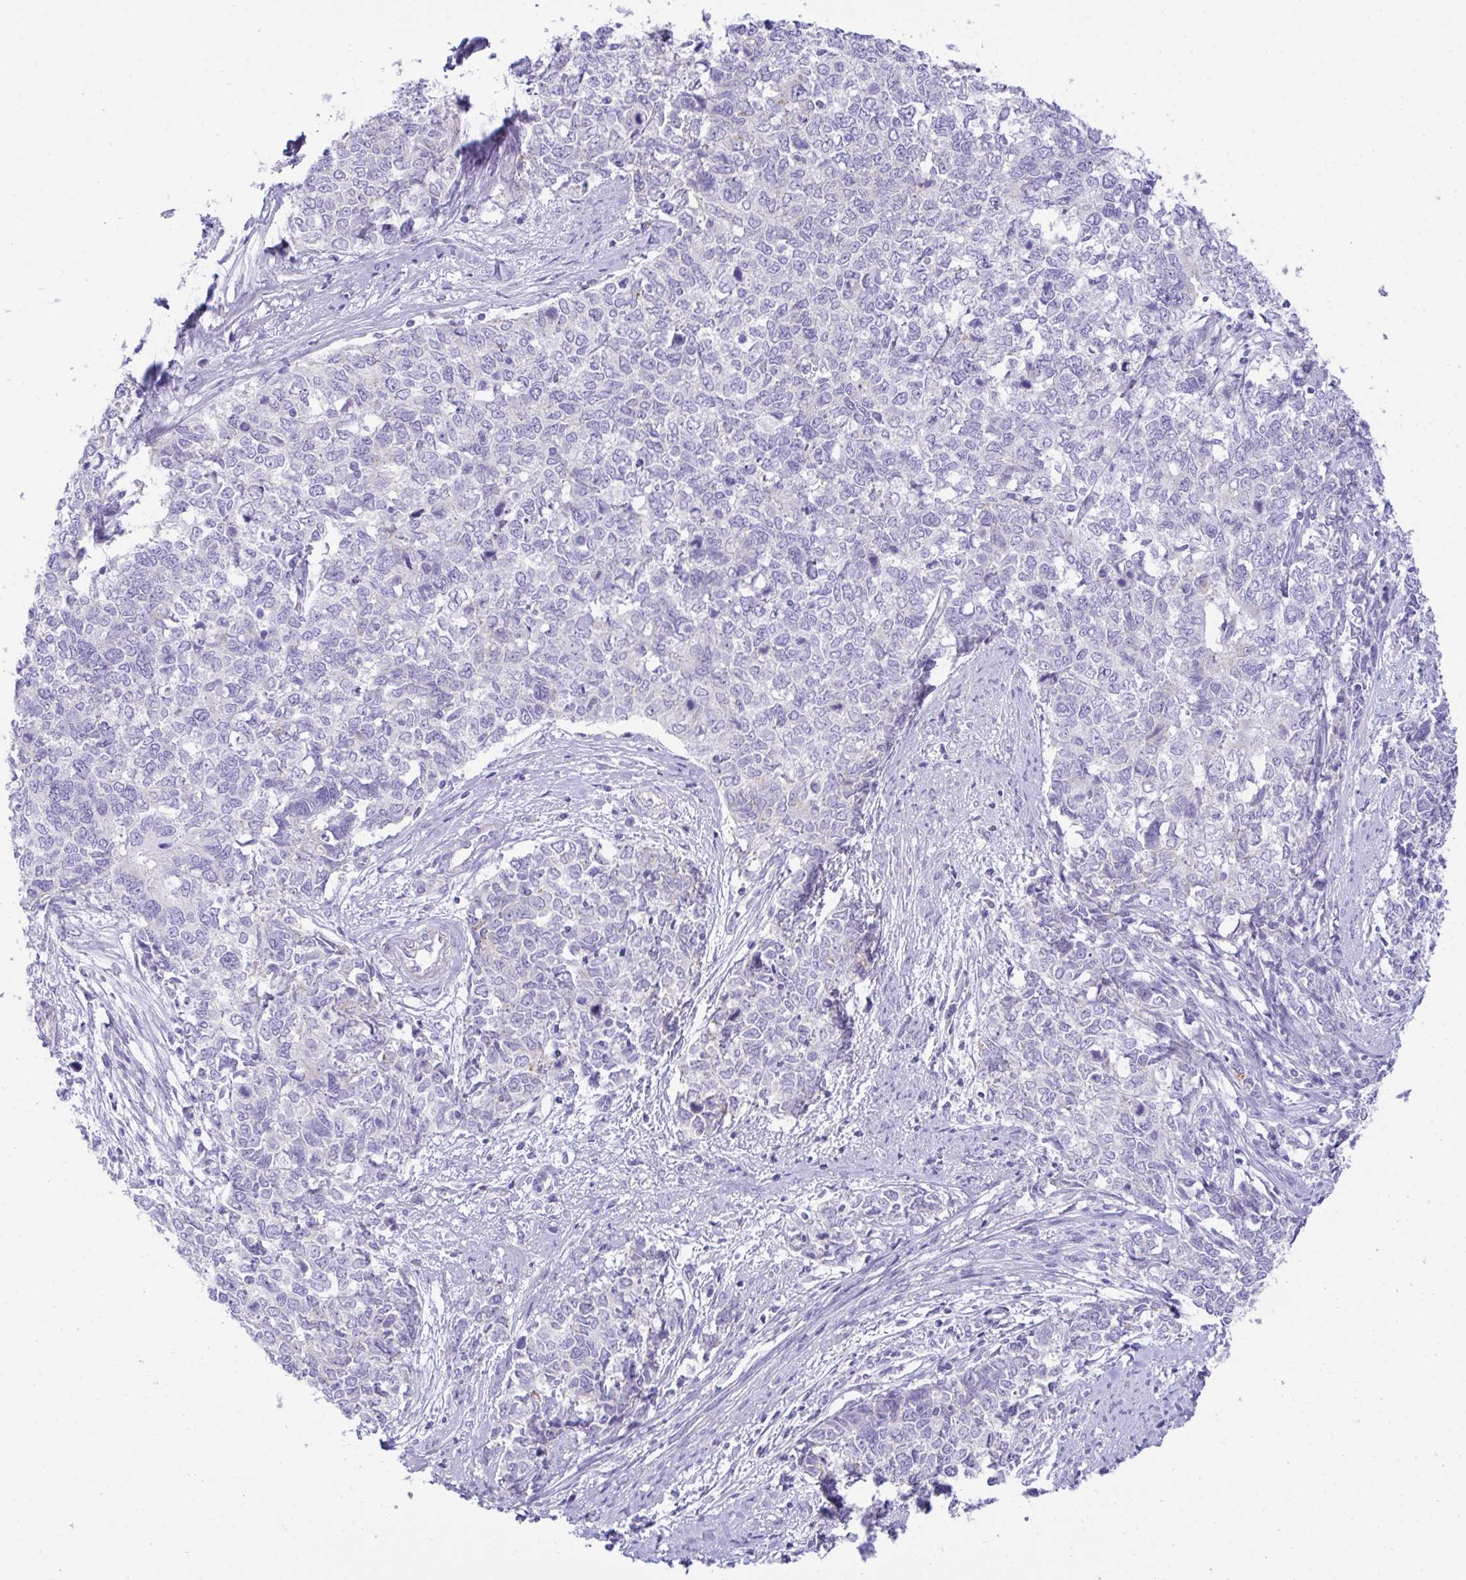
{"staining": {"intensity": "negative", "quantity": "none", "location": "none"}, "tissue": "cervical cancer", "cell_type": "Tumor cells", "image_type": "cancer", "snomed": [{"axis": "morphology", "description": "Adenocarcinoma, NOS"}, {"axis": "topography", "description": "Cervix"}], "caption": "High magnification brightfield microscopy of cervical adenocarcinoma stained with DAB (brown) and counterstained with hematoxylin (blue): tumor cells show no significant expression.", "gene": "TMEM106B", "patient": {"sex": "female", "age": 63}}